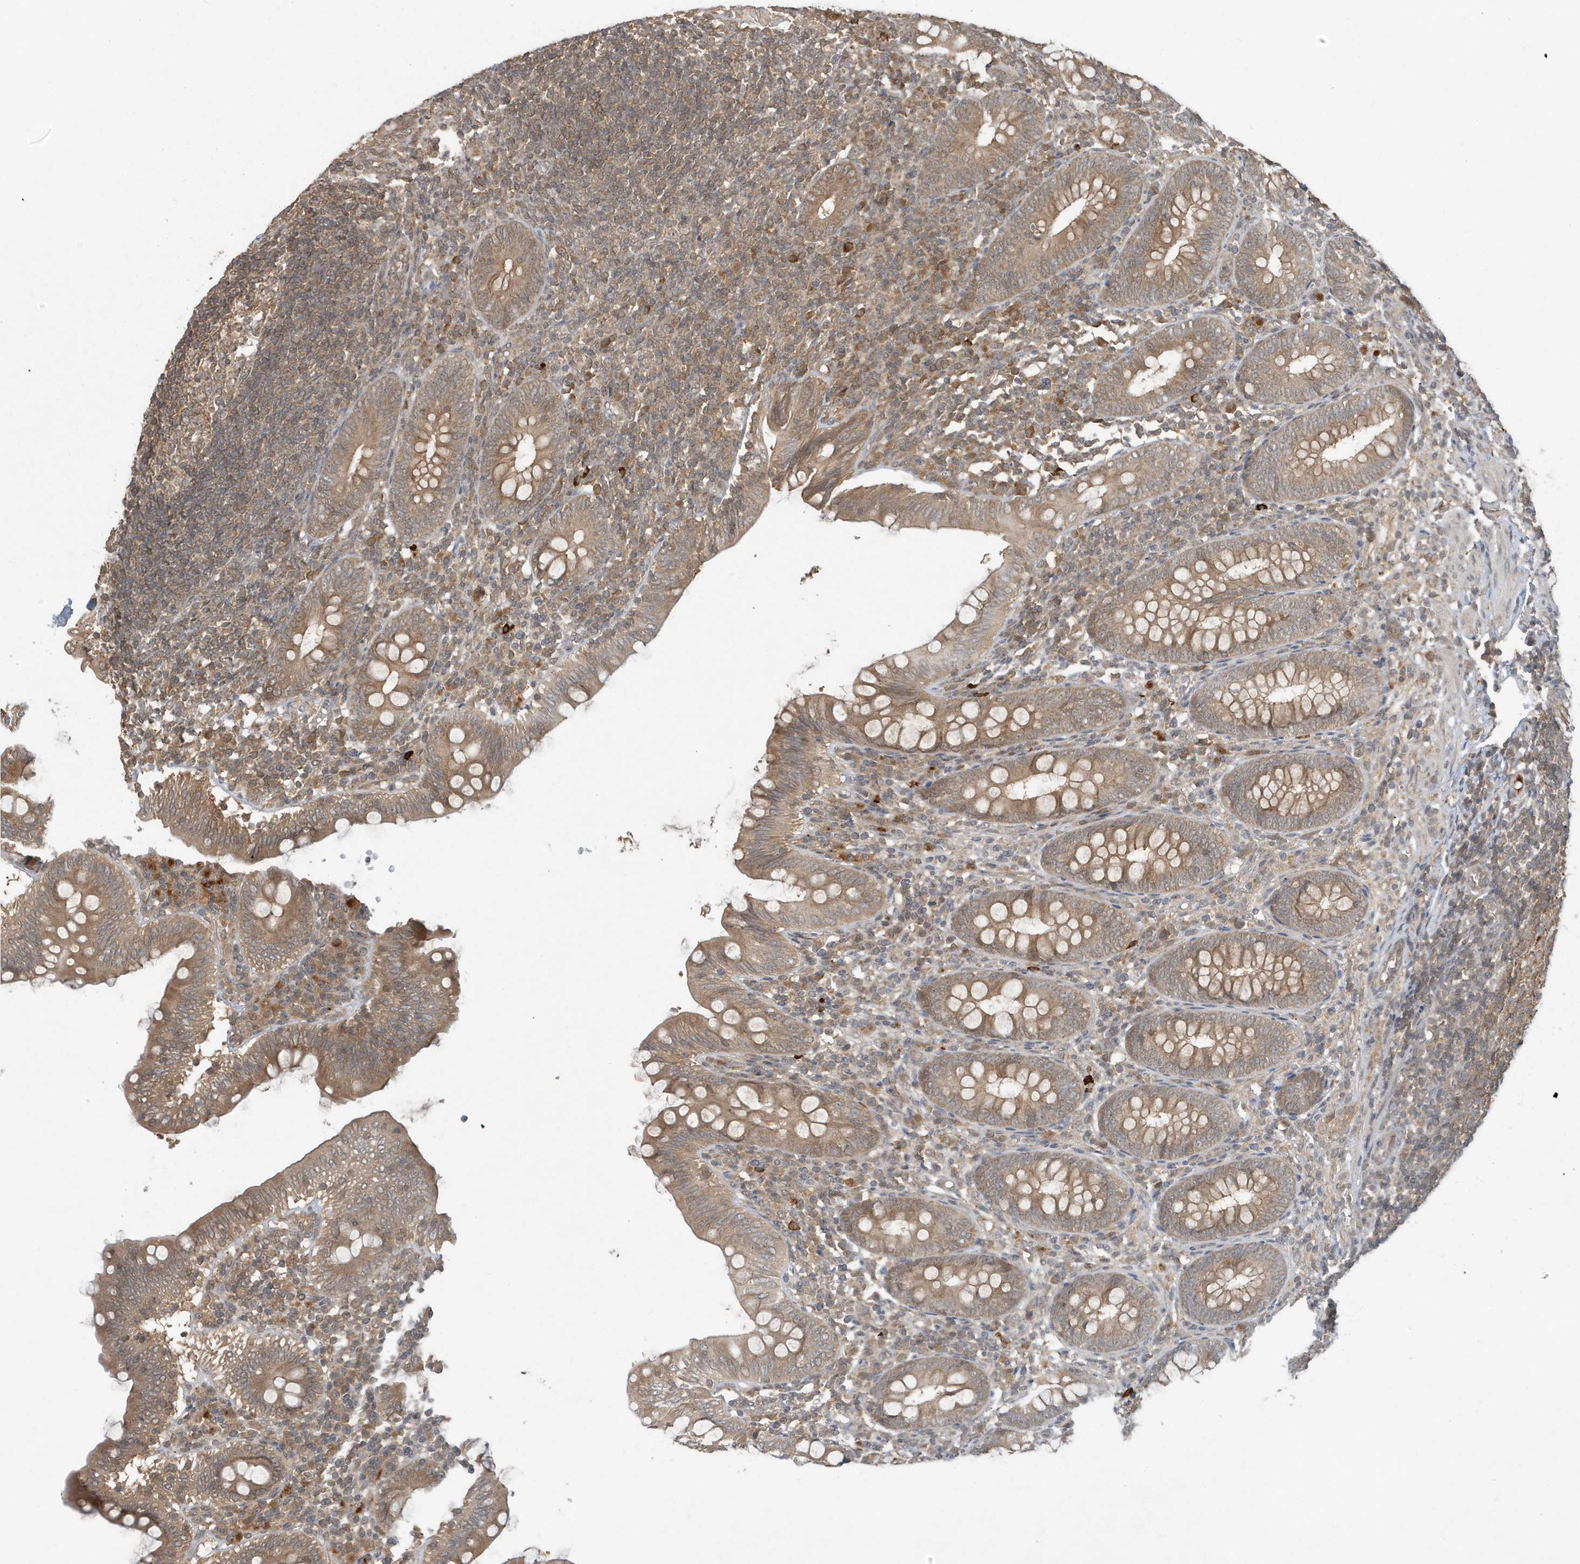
{"staining": {"intensity": "moderate", "quantity": ">75%", "location": "cytoplasmic/membranous"}, "tissue": "appendix", "cell_type": "Glandular cells", "image_type": "normal", "snomed": [{"axis": "morphology", "description": "Normal tissue, NOS"}, {"axis": "topography", "description": "Appendix"}], "caption": "This image displays immunohistochemistry staining of normal human appendix, with medium moderate cytoplasmic/membranous staining in approximately >75% of glandular cells.", "gene": "ABCB9", "patient": {"sex": "male", "age": 14}}